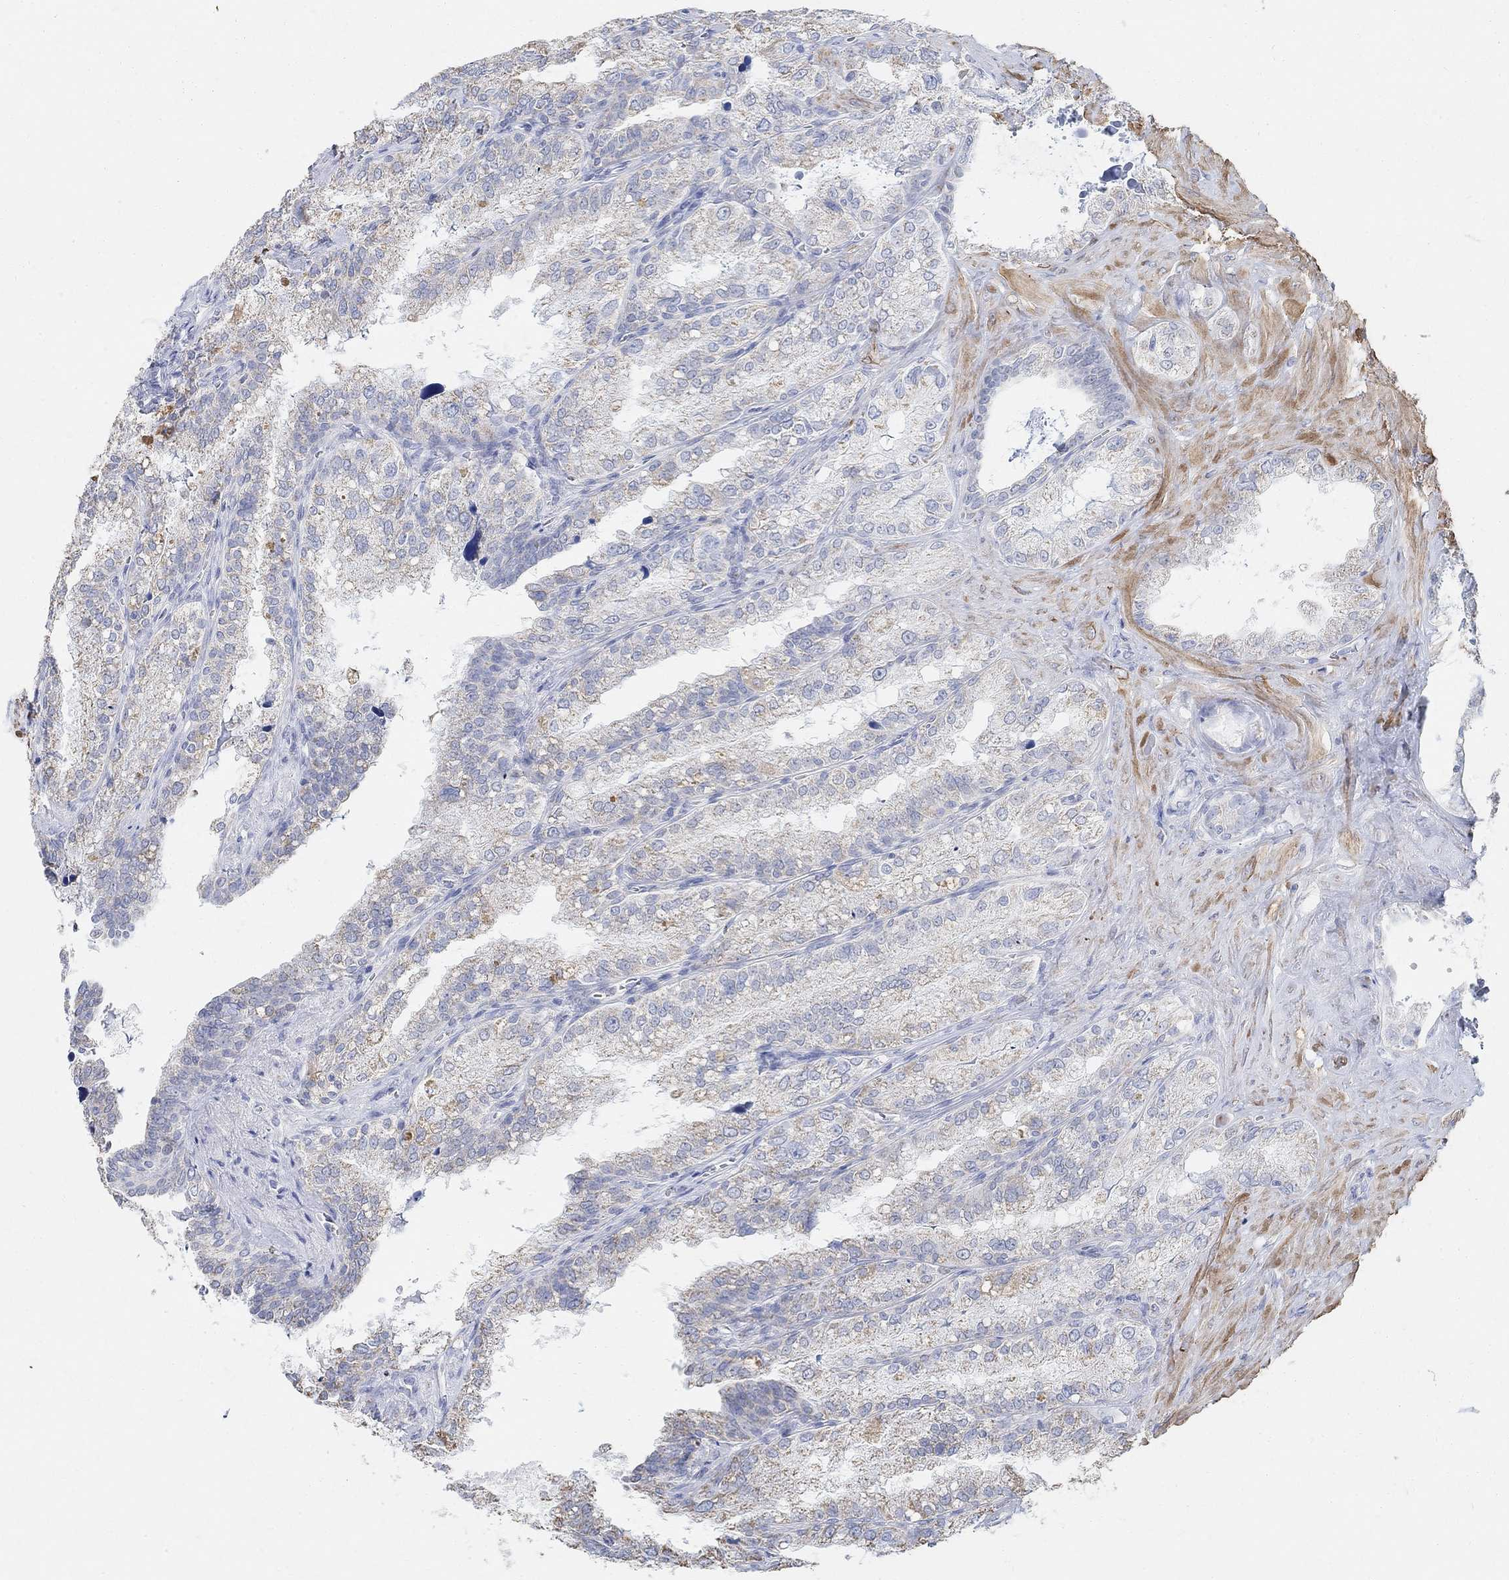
{"staining": {"intensity": "weak", "quantity": "<25%", "location": "cytoplasmic/membranous"}, "tissue": "seminal vesicle", "cell_type": "Glandular cells", "image_type": "normal", "snomed": [{"axis": "morphology", "description": "Normal tissue, NOS"}, {"axis": "topography", "description": "Seminal veicle"}], "caption": "A high-resolution histopathology image shows IHC staining of benign seminal vesicle, which shows no significant expression in glandular cells. The staining was performed using DAB to visualize the protein expression in brown, while the nuclei were stained in blue with hematoxylin (Magnification: 20x).", "gene": "SYT12", "patient": {"sex": "male", "age": 57}}